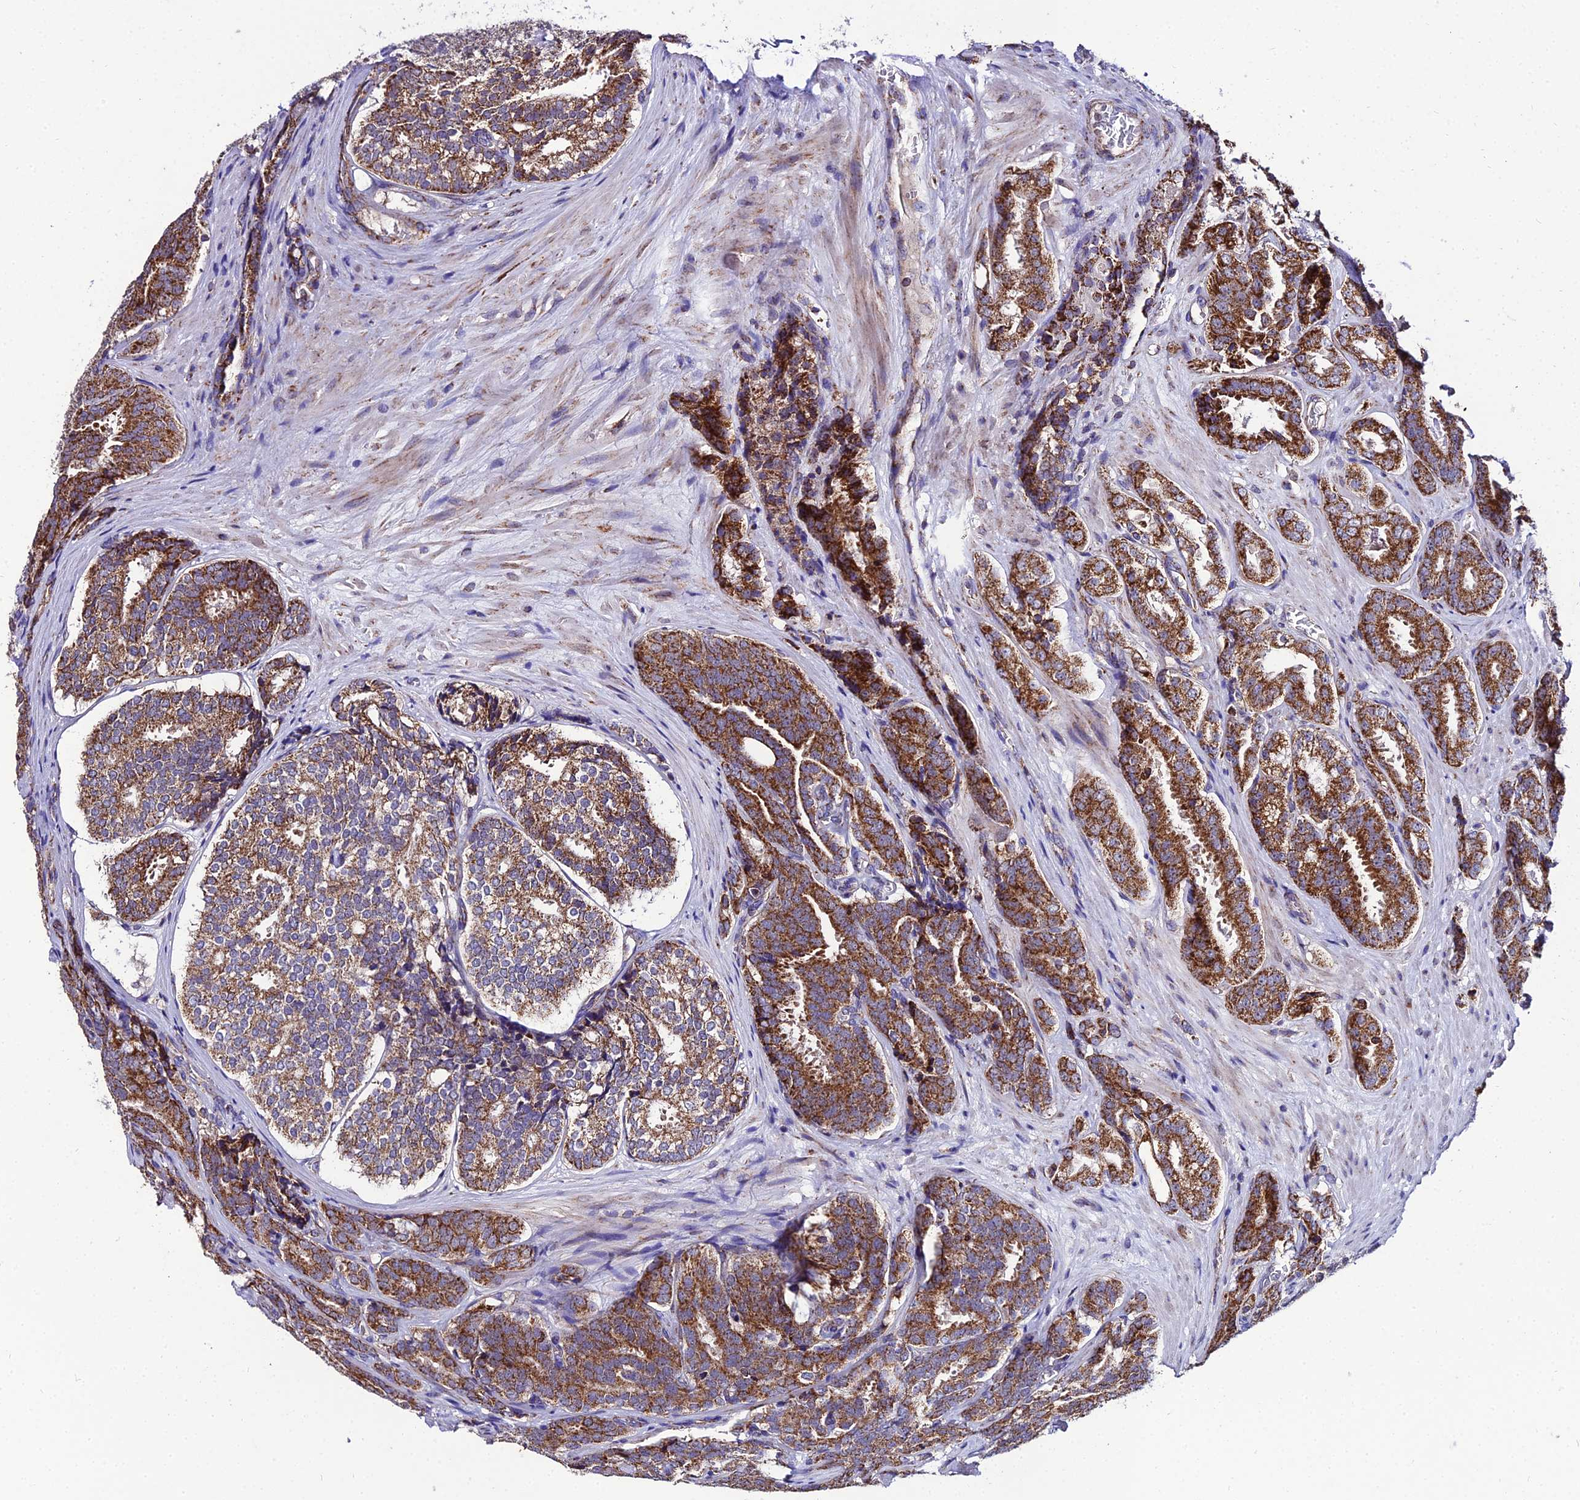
{"staining": {"intensity": "strong", "quantity": ">75%", "location": "cytoplasmic/membranous"}, "tissue": "prostate cancer", "cell_type": "Tumor cells", "image_type": "cancer", "snomed": [{"axis": "morphology", "description": "Adenocarcinoma, High grade"}, {"axis": "topography", "description": "Prostate"}], "caption": "Protein staining exhibits strong cytoplasmic/membranous expression in about >75% of tumor cells in high-grade adenocarcinoma (prostate).", "gene": "PSMD2", "patient": {"sex": "male", "age": 63}}